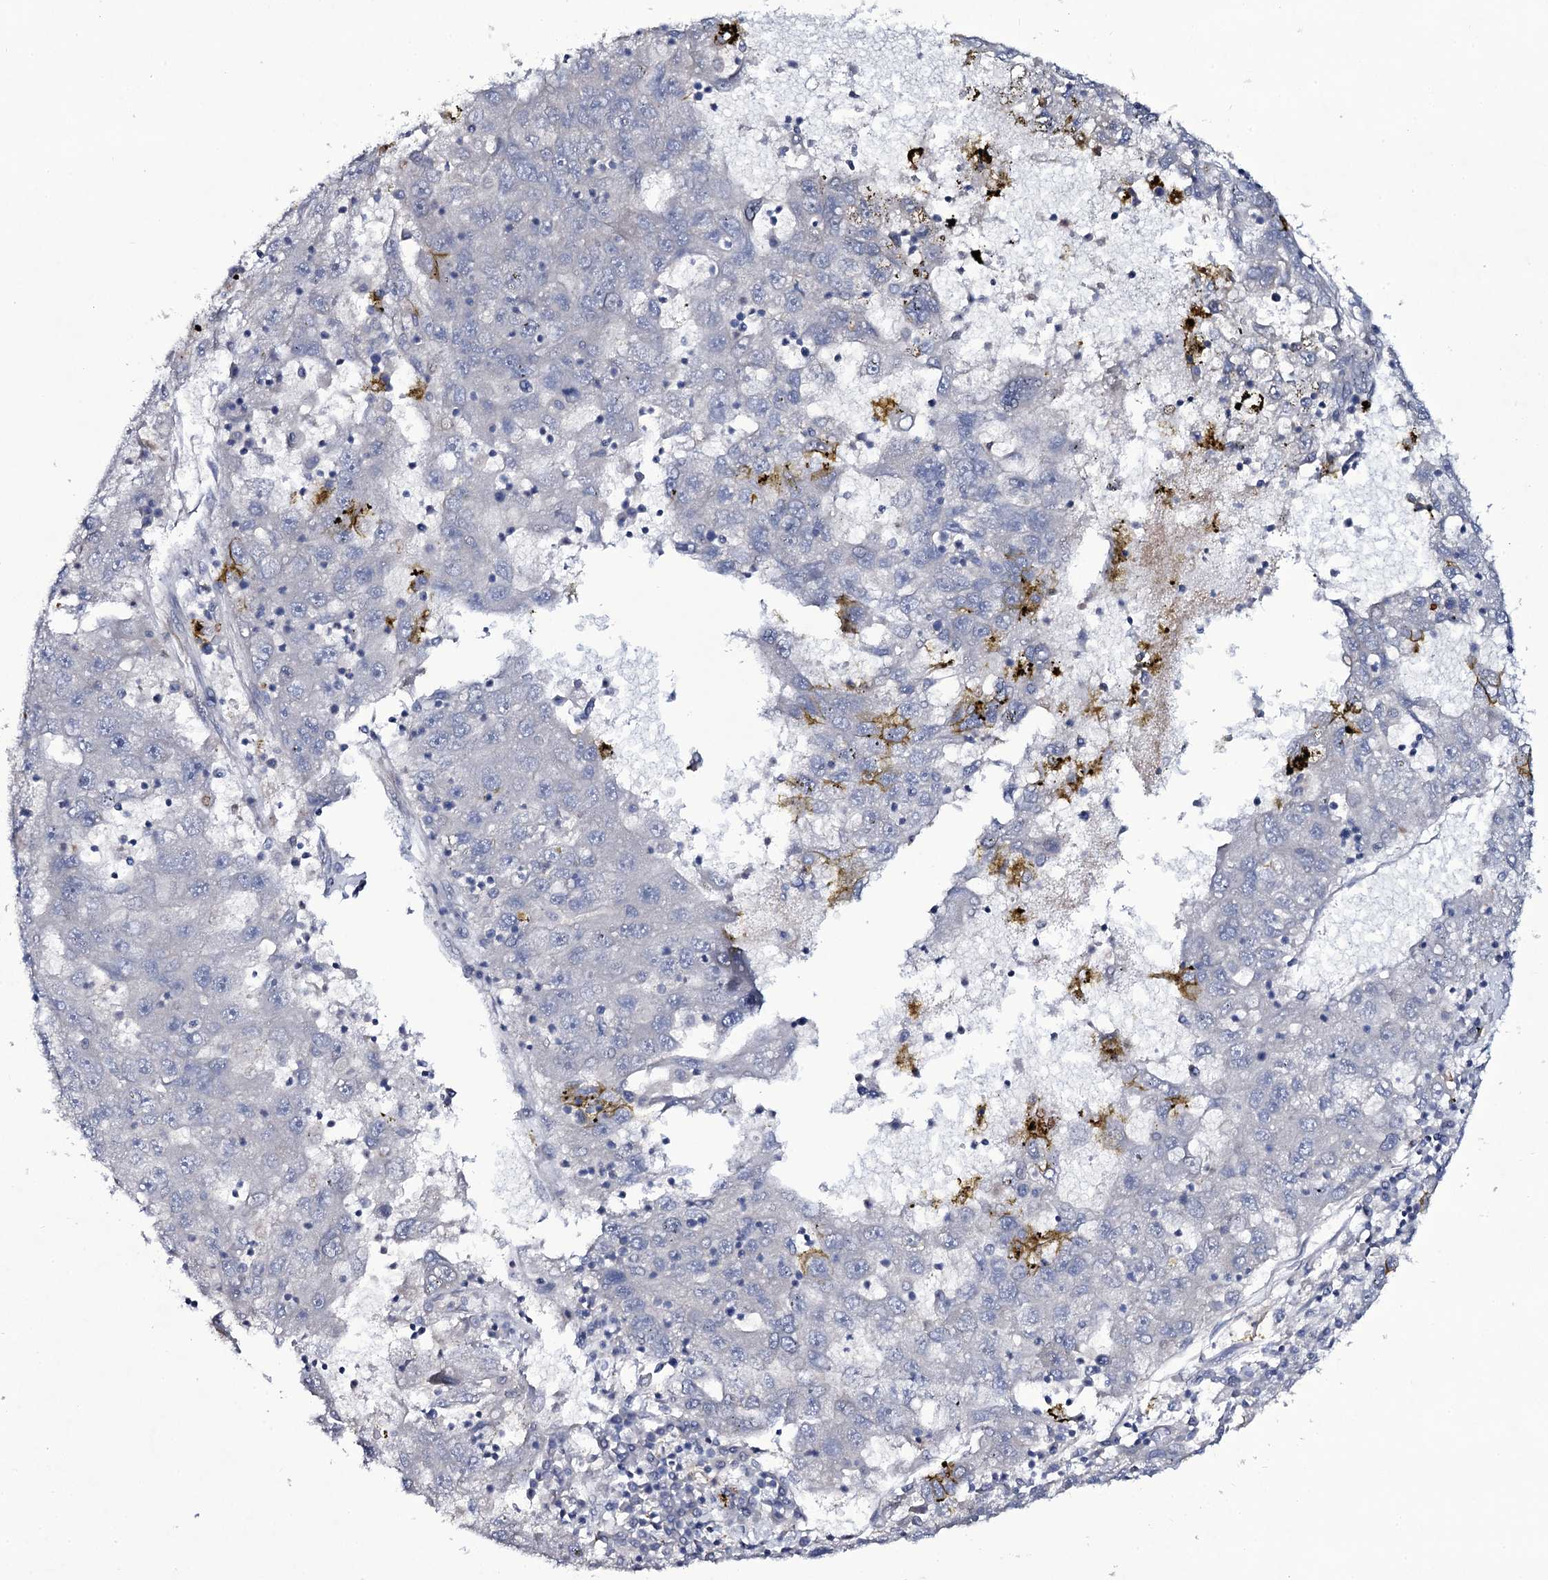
{"staining": {"intensity": "negative", "quantity": "none", "location": "none"}, "tissue": "liver cancer", "cell_type": "Tumor cells", "image_type": "cancer", "snomed": [{"axis": "morphology", "description": "Carcinoma, Hepatocellular, NOS"}, {"axis": "topography", "description": "Liver"}], "caption": "The image reveals no significant expression in tumor cells of liver cancer (hepatocellular carcinoma).", "gene": "SNAP23", "patient": {"sex": "male", "age": 49}}